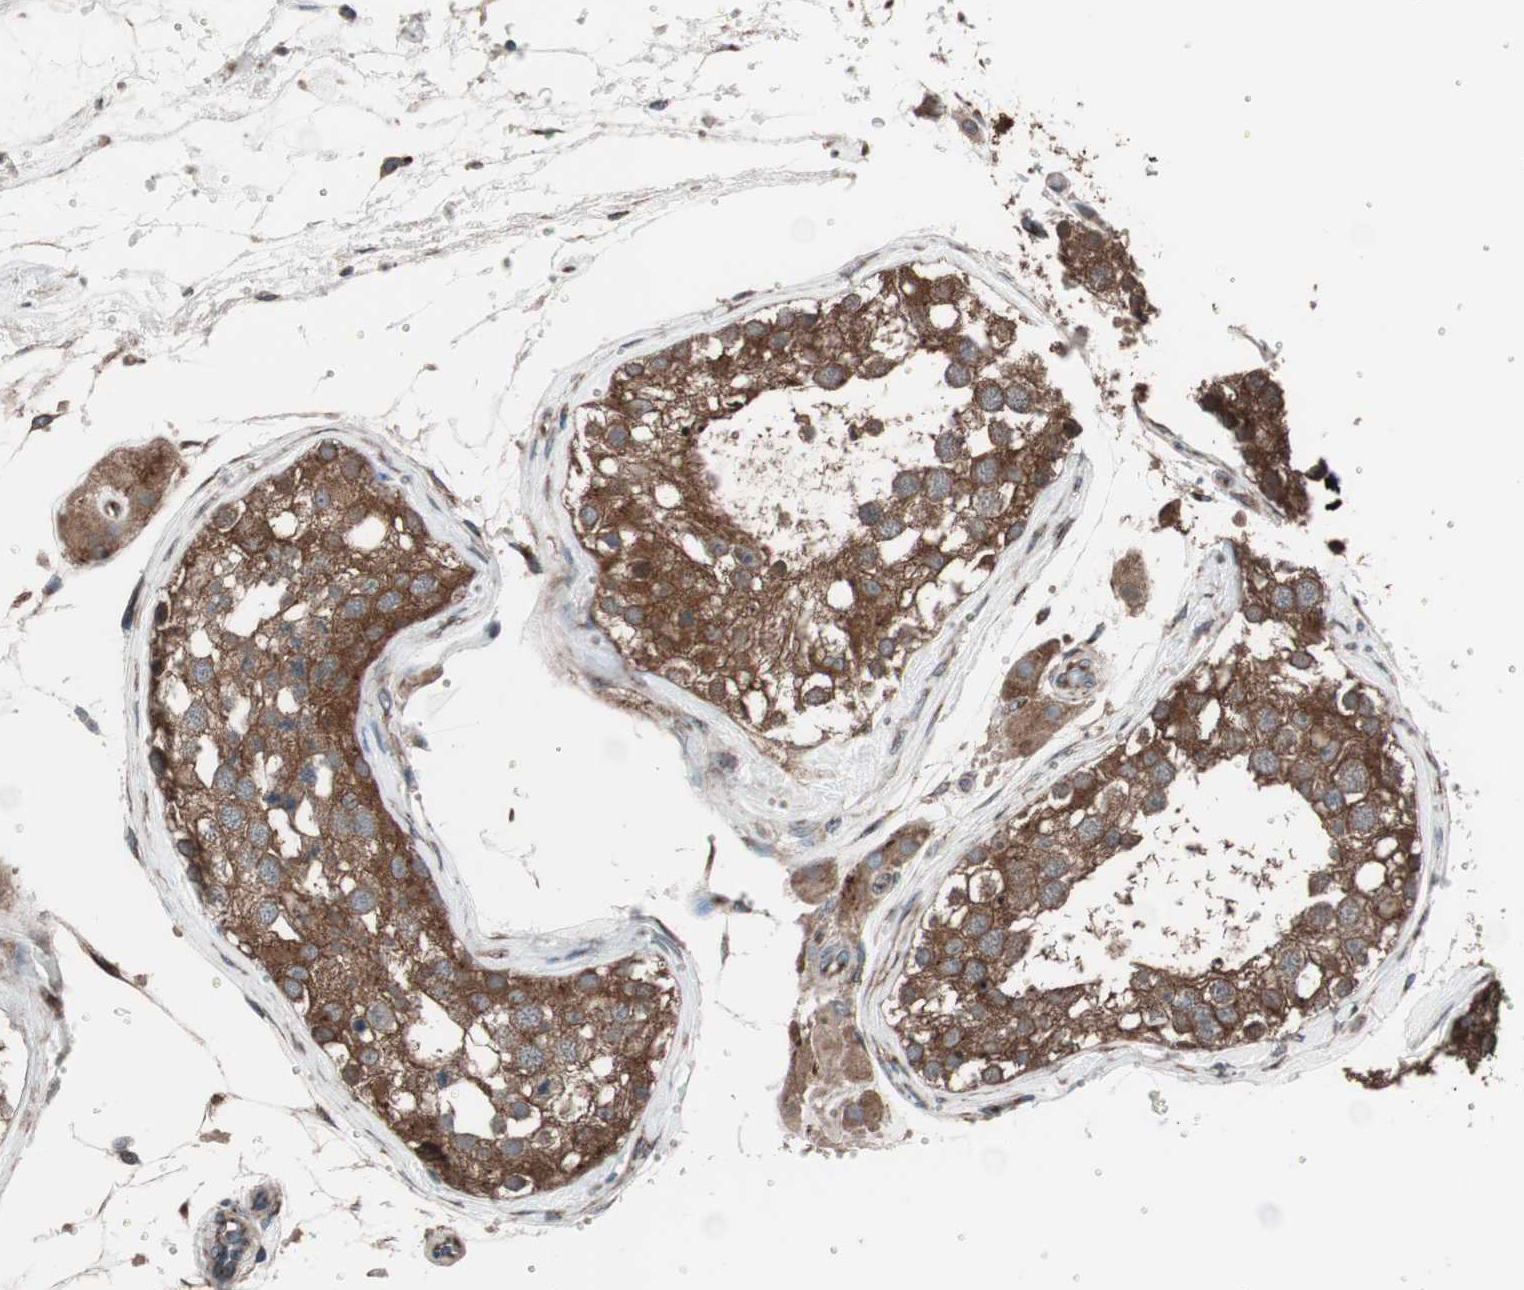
{"staining": {"intensity": "moderate", "quantity": ">75%", "location": "cytoplasmic/membranous"}, "tissue": "testis", "cell_type": "Cells in seminiferous ducts", "image_type": "normal", "snomed": [{"axis": "morphology", "description": "Normal tissue, NOS"}, {"axis": "topography", "description": "Testis"}], "caption": "Cells in seminiferous ducts display moderate cytoplasmic/membranous expression in approximately >75% of cells in benign testis.", "gene": "SEC31A", "patient": {"sex": "male", "age": 68}}